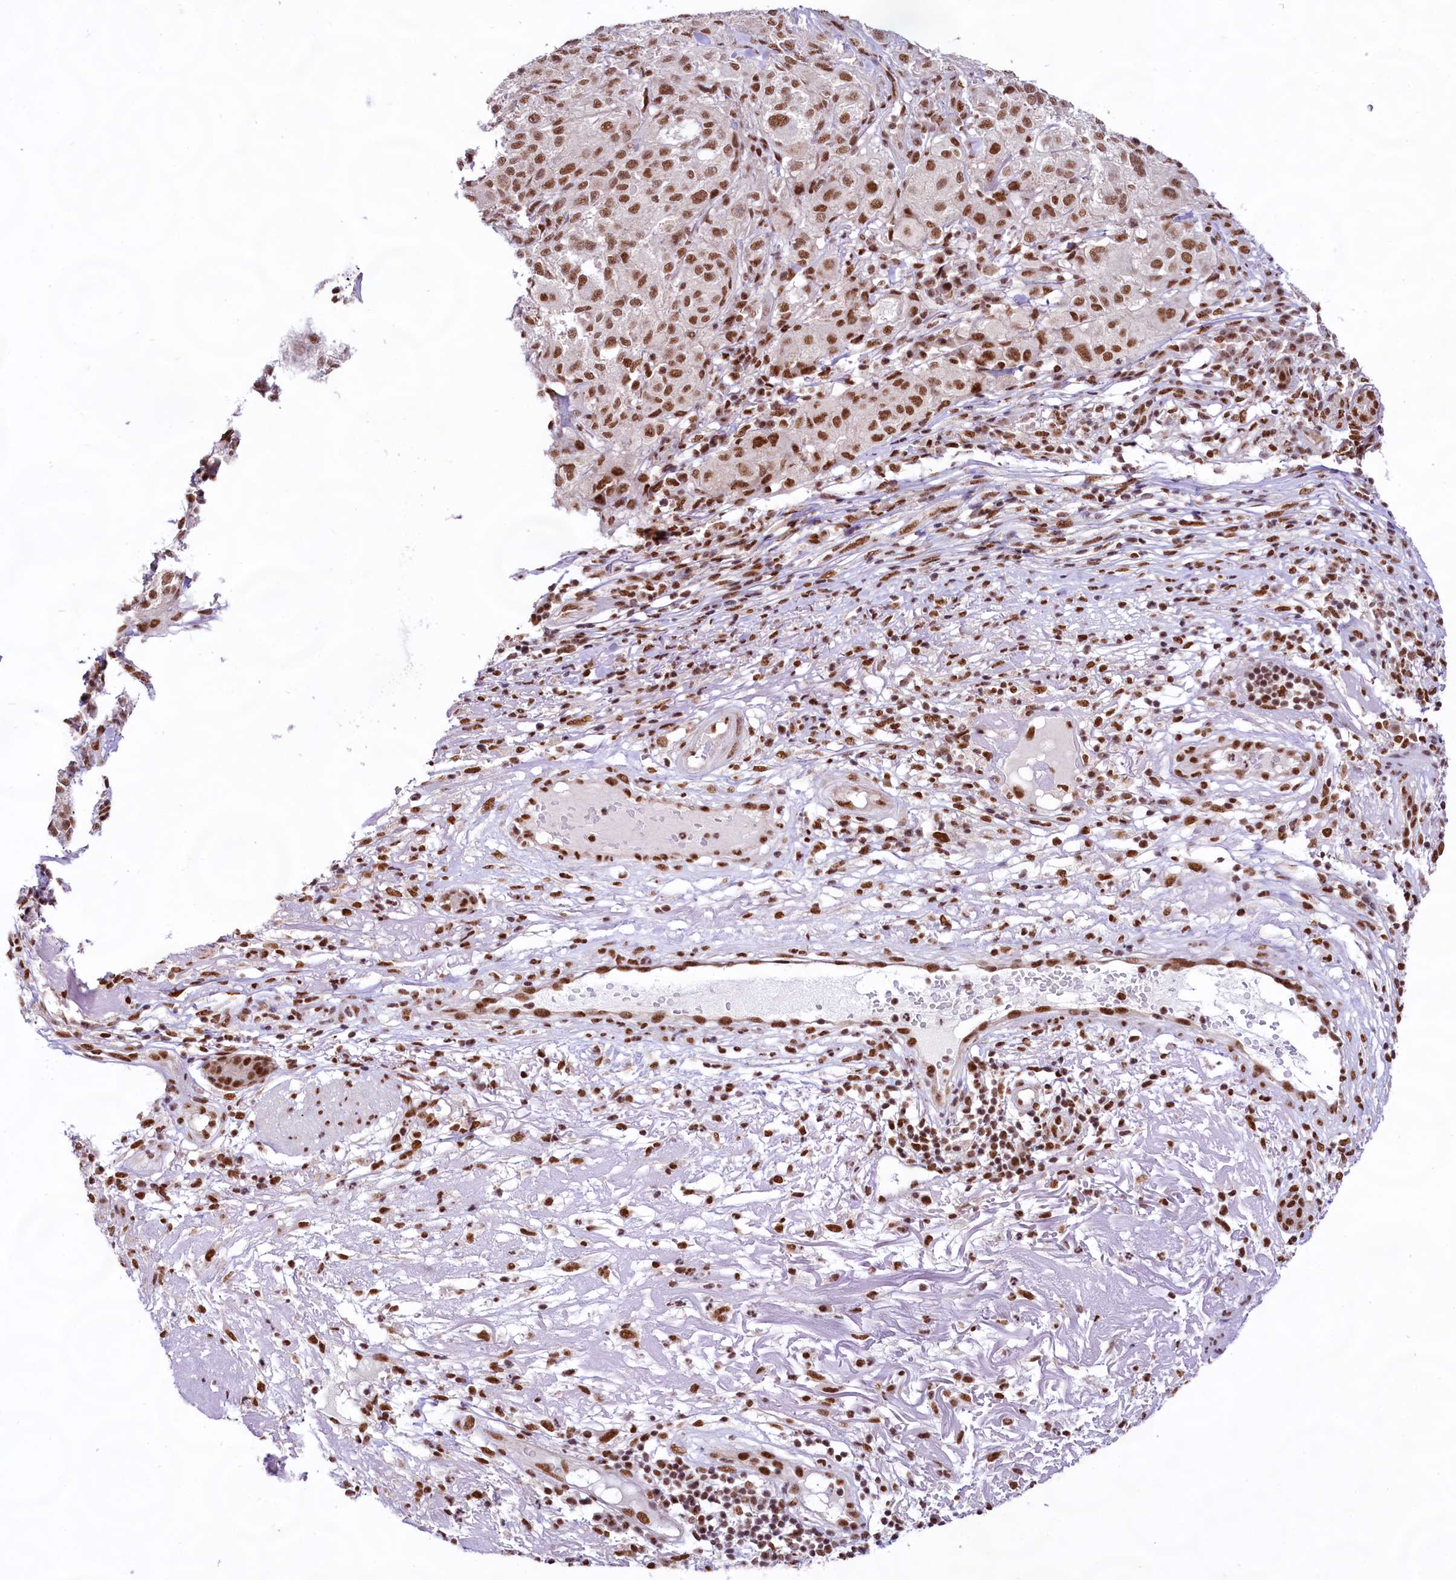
{"staining": {"intensity": "moderate", "quantity": ">75%", "location": "nuclear"}, "tissue": "melanoma", "cell_type": "Tumor cells", "image_type": "cancer", "snomed": [{"axis": "morphology", "description": "Necrosis, NOS"}, {"axis": "morphology", "description": "Malignant melanoma, NOS"}, {"axis": "topography", "description": "Skin"}], "caption": "Melanoma stained with a protein marker demonstrates moderate staining in tumor cells.", "gene": "HIRA", "patient": {"sex": "female", "age": 87}}